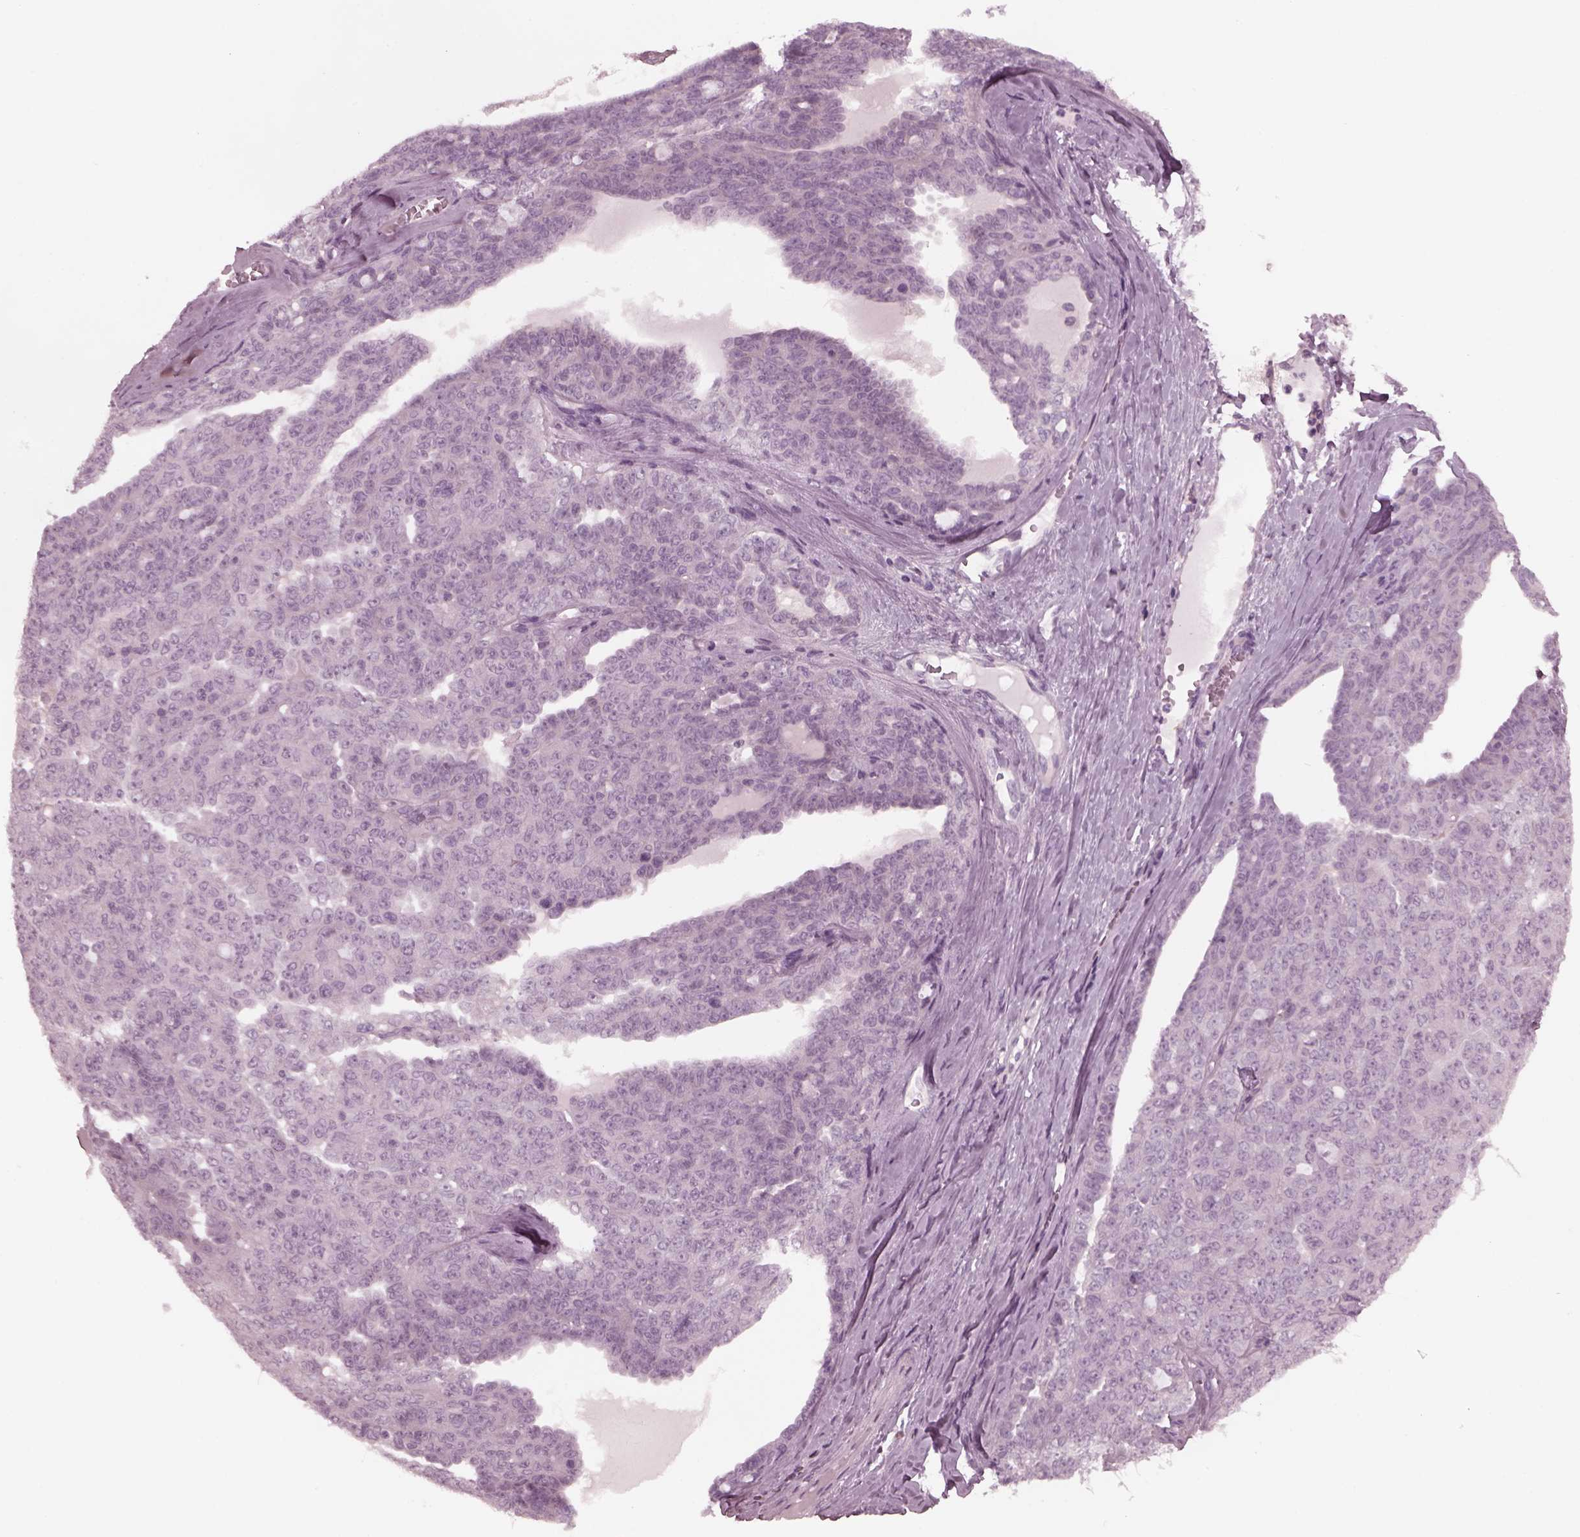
{"staining": {"intensity": "negative", "quantity": "none", "location": "none"}, "tissue": "ovarian cancer", "cell_type": "Tumor cells", "image_type": "cancer", "snomed": [{"axis": "morphology", "description": "Cystadenocarcinoma, serous, NOS"}, {"axis": "topography", "description": "Ovary"}], "caption": "An image of human serous cystadenocarcinoma (ovarian) is negative for staining in tumor cells.", "gene": "YY2", "patient": {"sex": "female", "age": 71}}